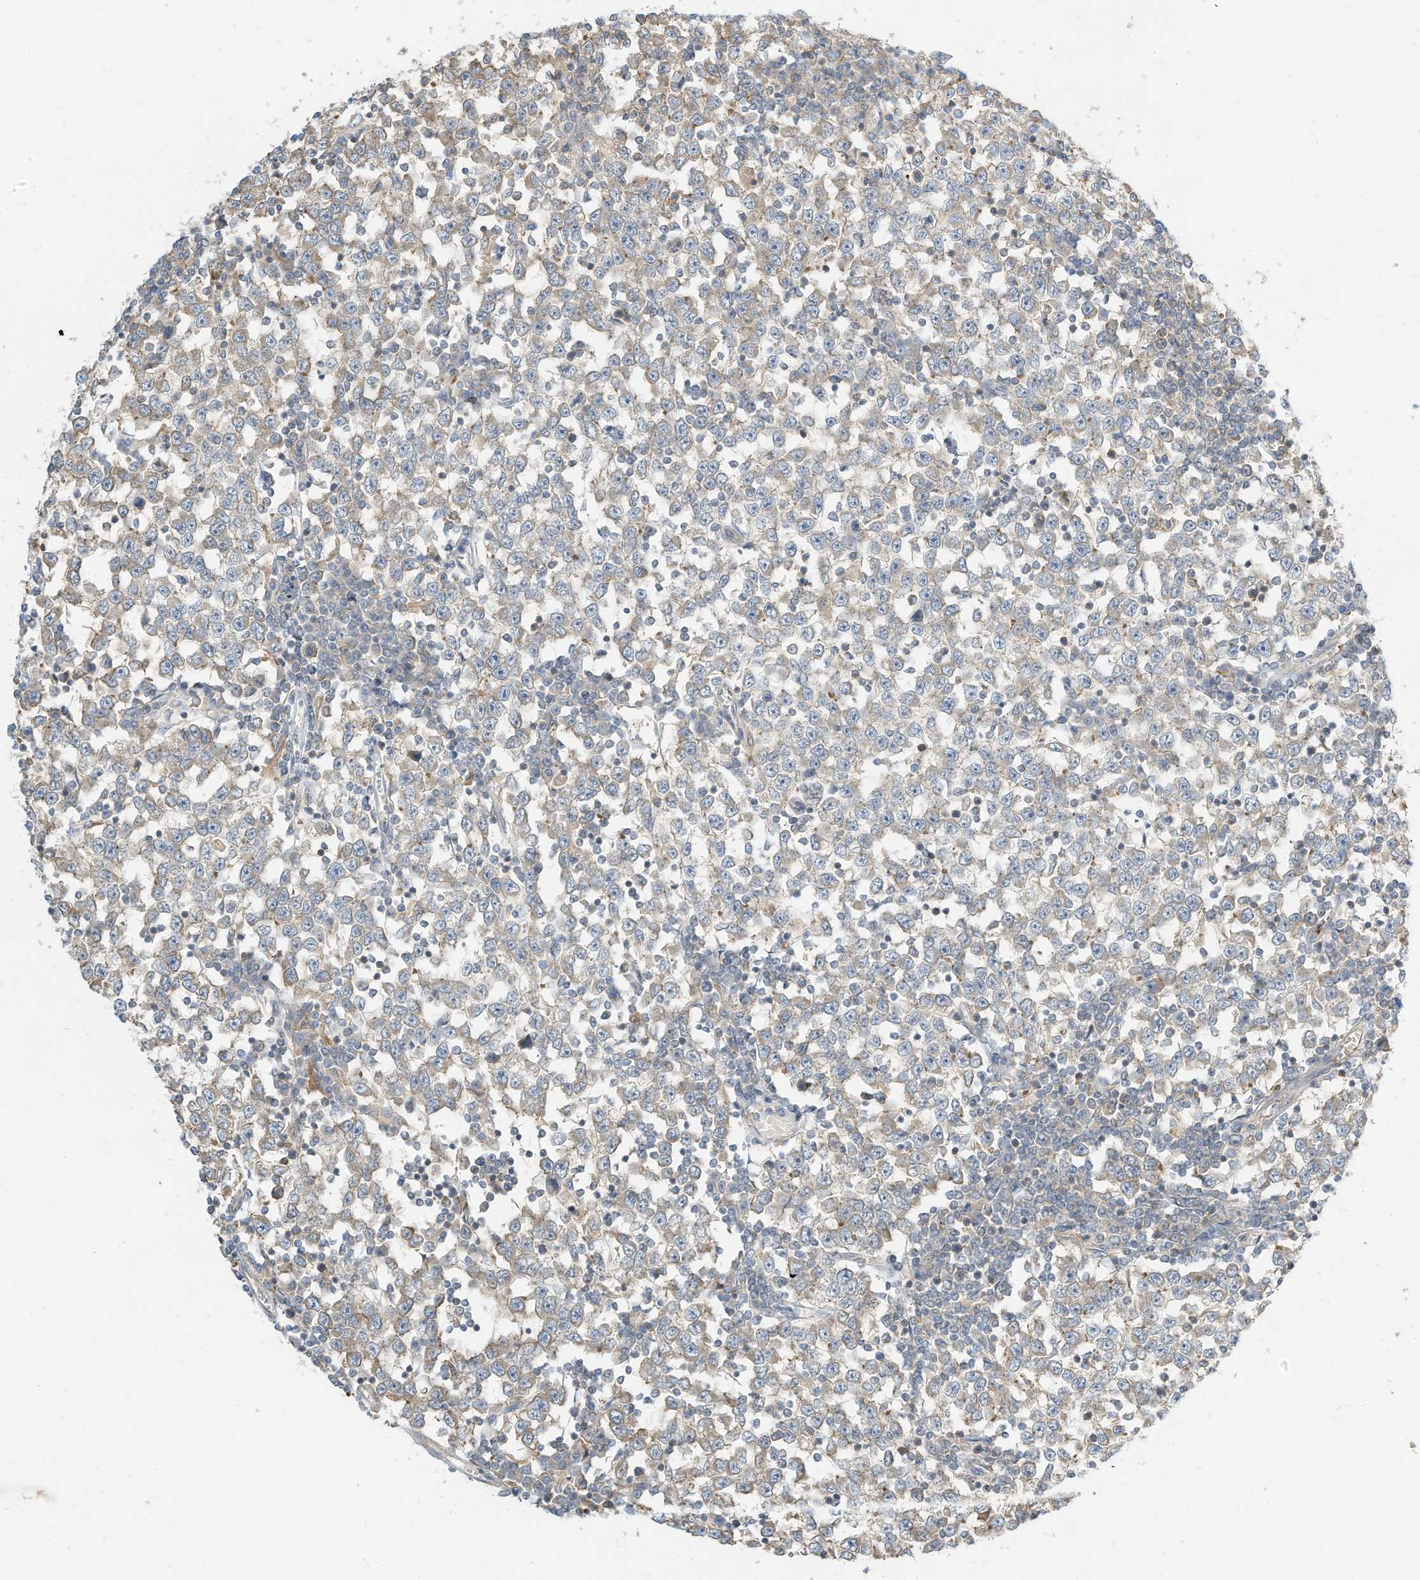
{"staining": {"intensity": "weak", "quantity": "<25%", "location": "cytoplasmic/membranous"}, "tissue": "testis cancer", "cell_type": "Tumor cells", "image_type": "cancer", "snomed": [{"axis": "morphology", "description": "Seminoma, NOS"}, {"axis": "topography", "description": "Testis"}], "caption": "This is an immunohistochemistry photomicrograph of human testis cancer (seminoma). There is no expression in tumor cells.", "gene": "OFD1", "patient": {"sex": "male", "age": 65}}